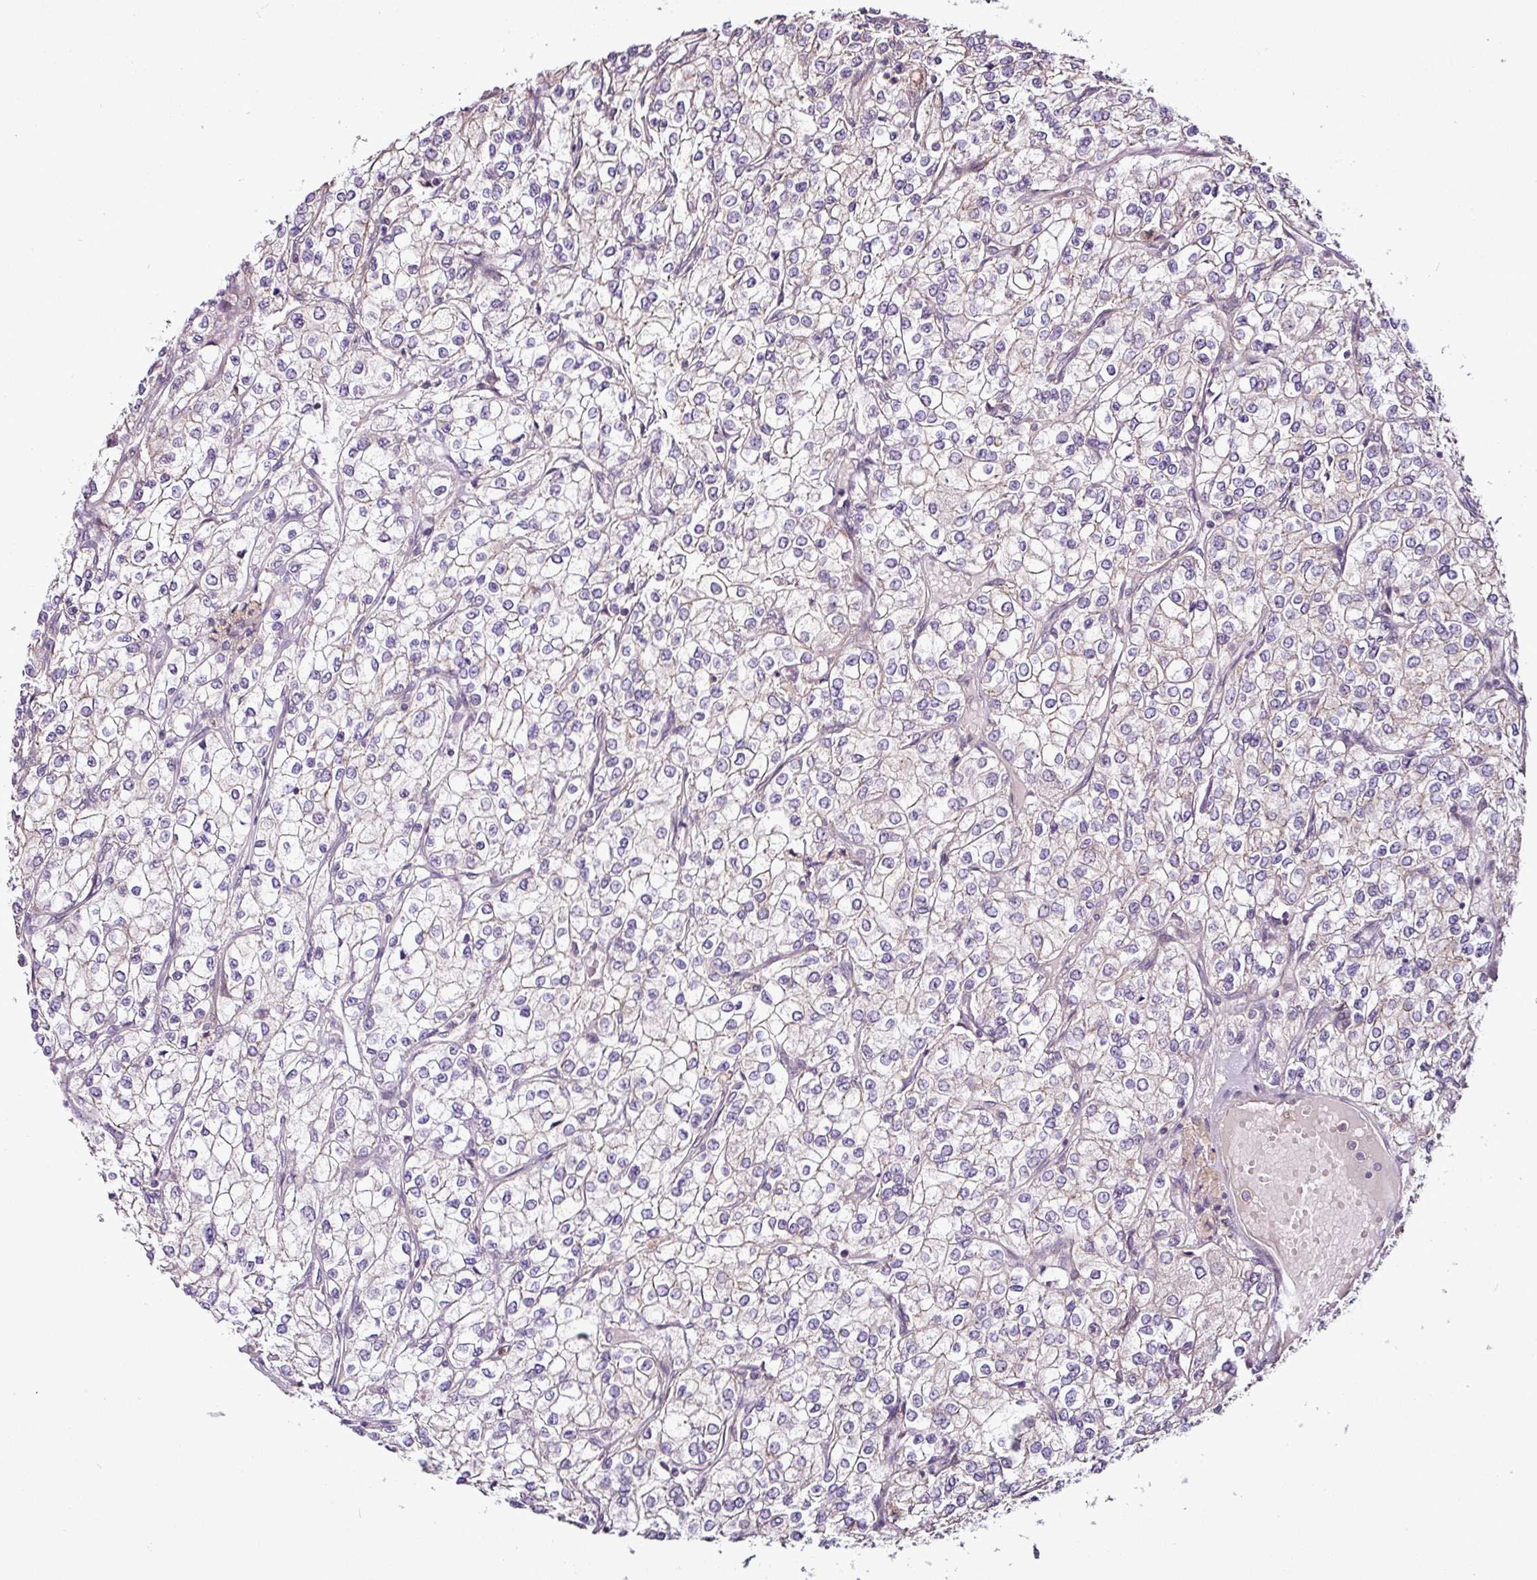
{"staining": {"intensity": "weak", "quantity": "<25%", "location": "cytoplasmic/membranous"}, "tissue": "renal cancer", "cell_type": "Tumor cells", "image_type": "cancer", "snomed": [{"axis": "morphology", "description": "Adenocarcinoma, NOS"}, {"axis": "topography", "description": "Kidney"}], "caption": "Renal cancer stained for a protein using immunohistochemistry (IHC) displays no staining tumor cells.", "gene": "DCAF13", "patient": {"sex": "male", "age": 80}}